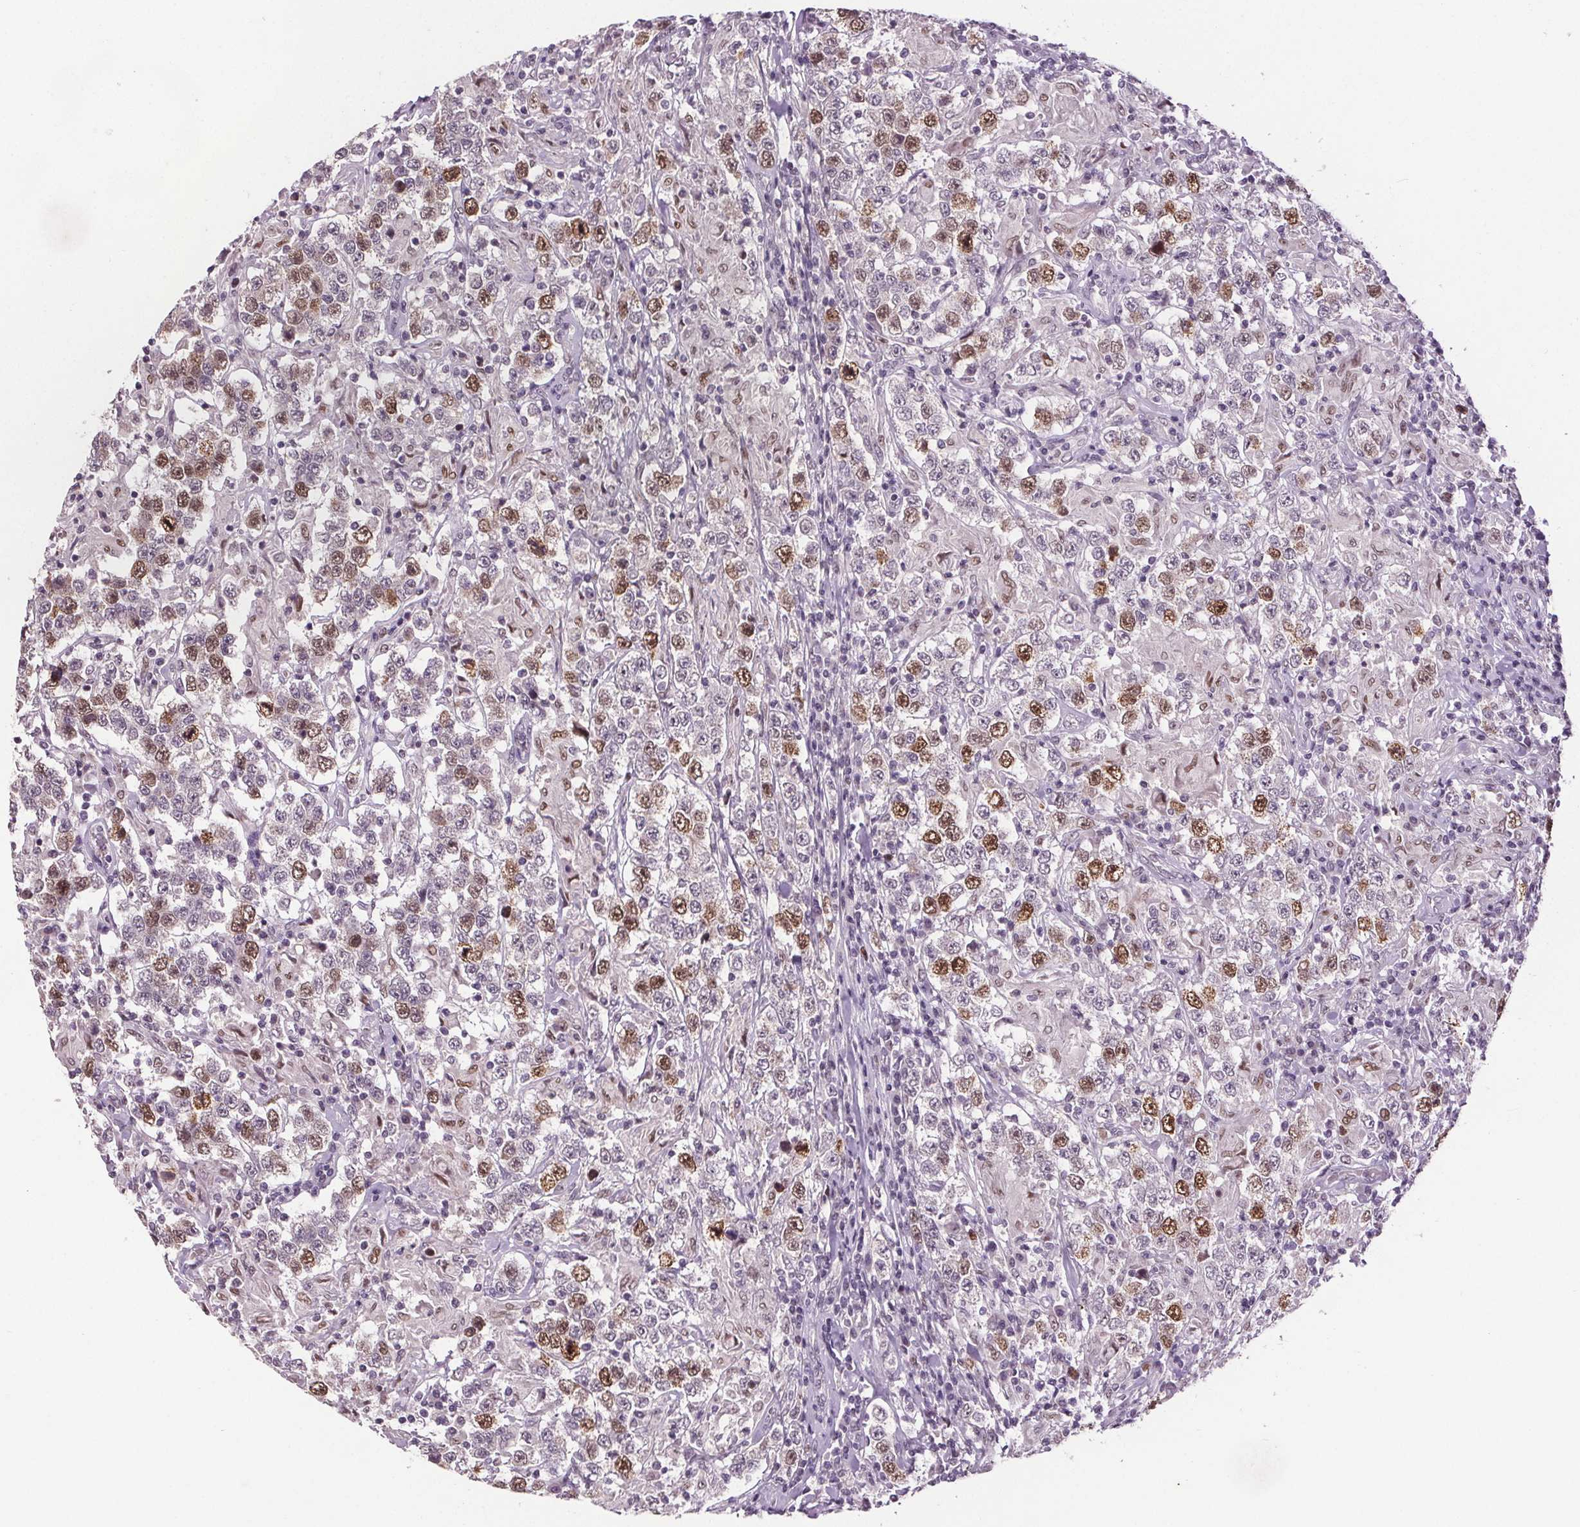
{"staining": {"intensity": "moderate", "quantity": "25%-75%", "location": "nuclear"}, "tissue": "testis cancer", "cell_type": "Tumor cells", "image_type": "cancer", "snomed": [{"axis": "morphology", "description": "Seminoma, NOS"}, {"axis": "morphology", "description": "Carcinoma, Embryonal, NOS"}, {"axis": "topography", "description": "Testis"}], "caption": "Immunohistochemistry of testis cancer reveals medium levels of moderate nuclear staining in approximately 25%-75% of tumor cells. The protein of interest is shown in brown color, while the nuclei are stained blue.", "gene": "CENPF", "patient": {"sex": "male", "age": 41}}